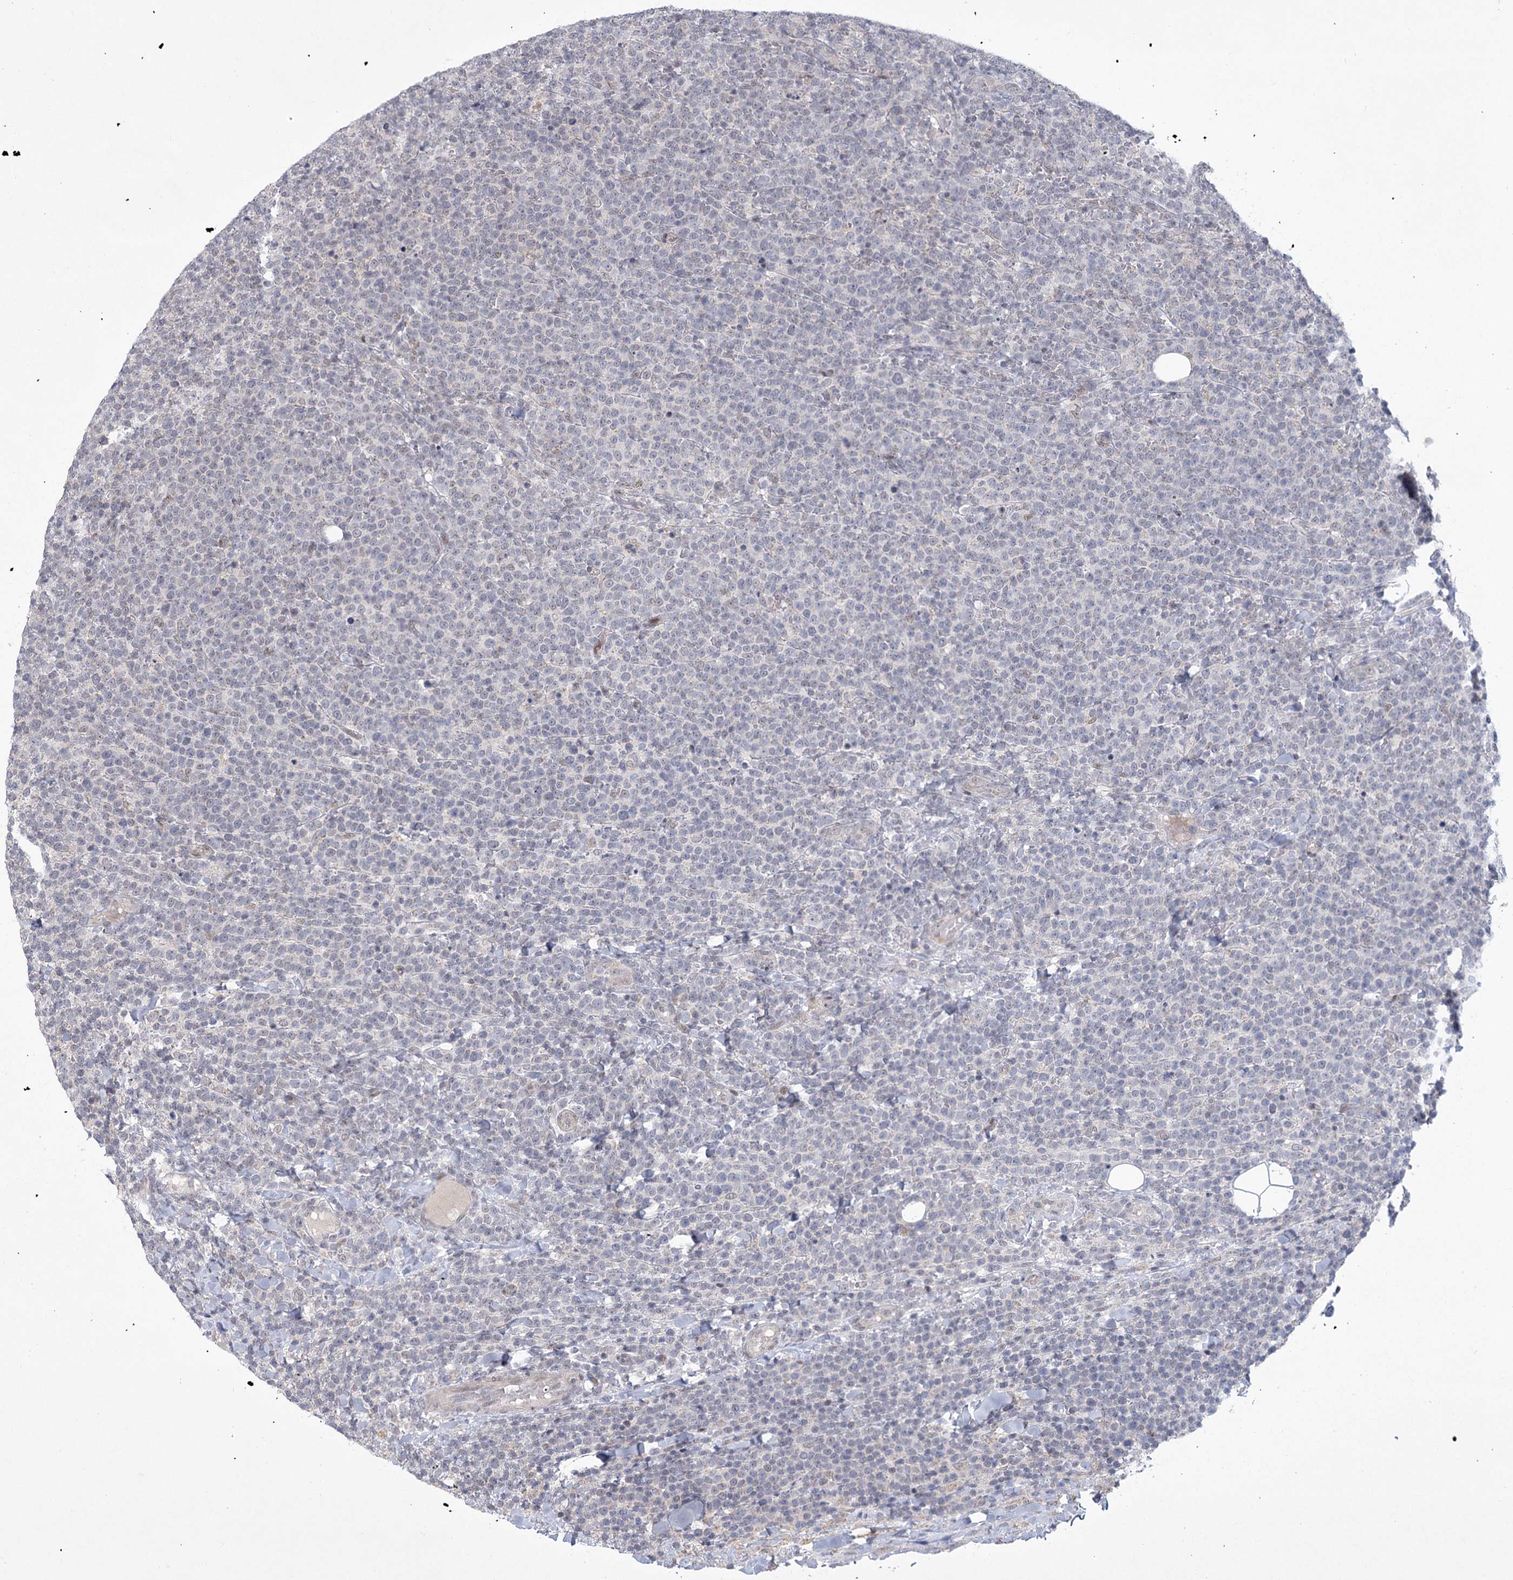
{"staining": {"intensity": "negative", "quantity": "none", "location": "none"}, "tissue": "lymphoma", "cell_type": "Tumor cells", "image_type": "cancer", "snomed": [{"axis": "morphology", "description": "Malignant lymphoma, non-Hodgkin's type, High grade"}, {"axis": "topography", "description": "Lymph node"}], "caption": "Human lymphoma stained for a protein using immunohistochemistry shows no staining in tumor cells.", "gene": "CIB4", "patient": {"sex": "male", "age": 61}}